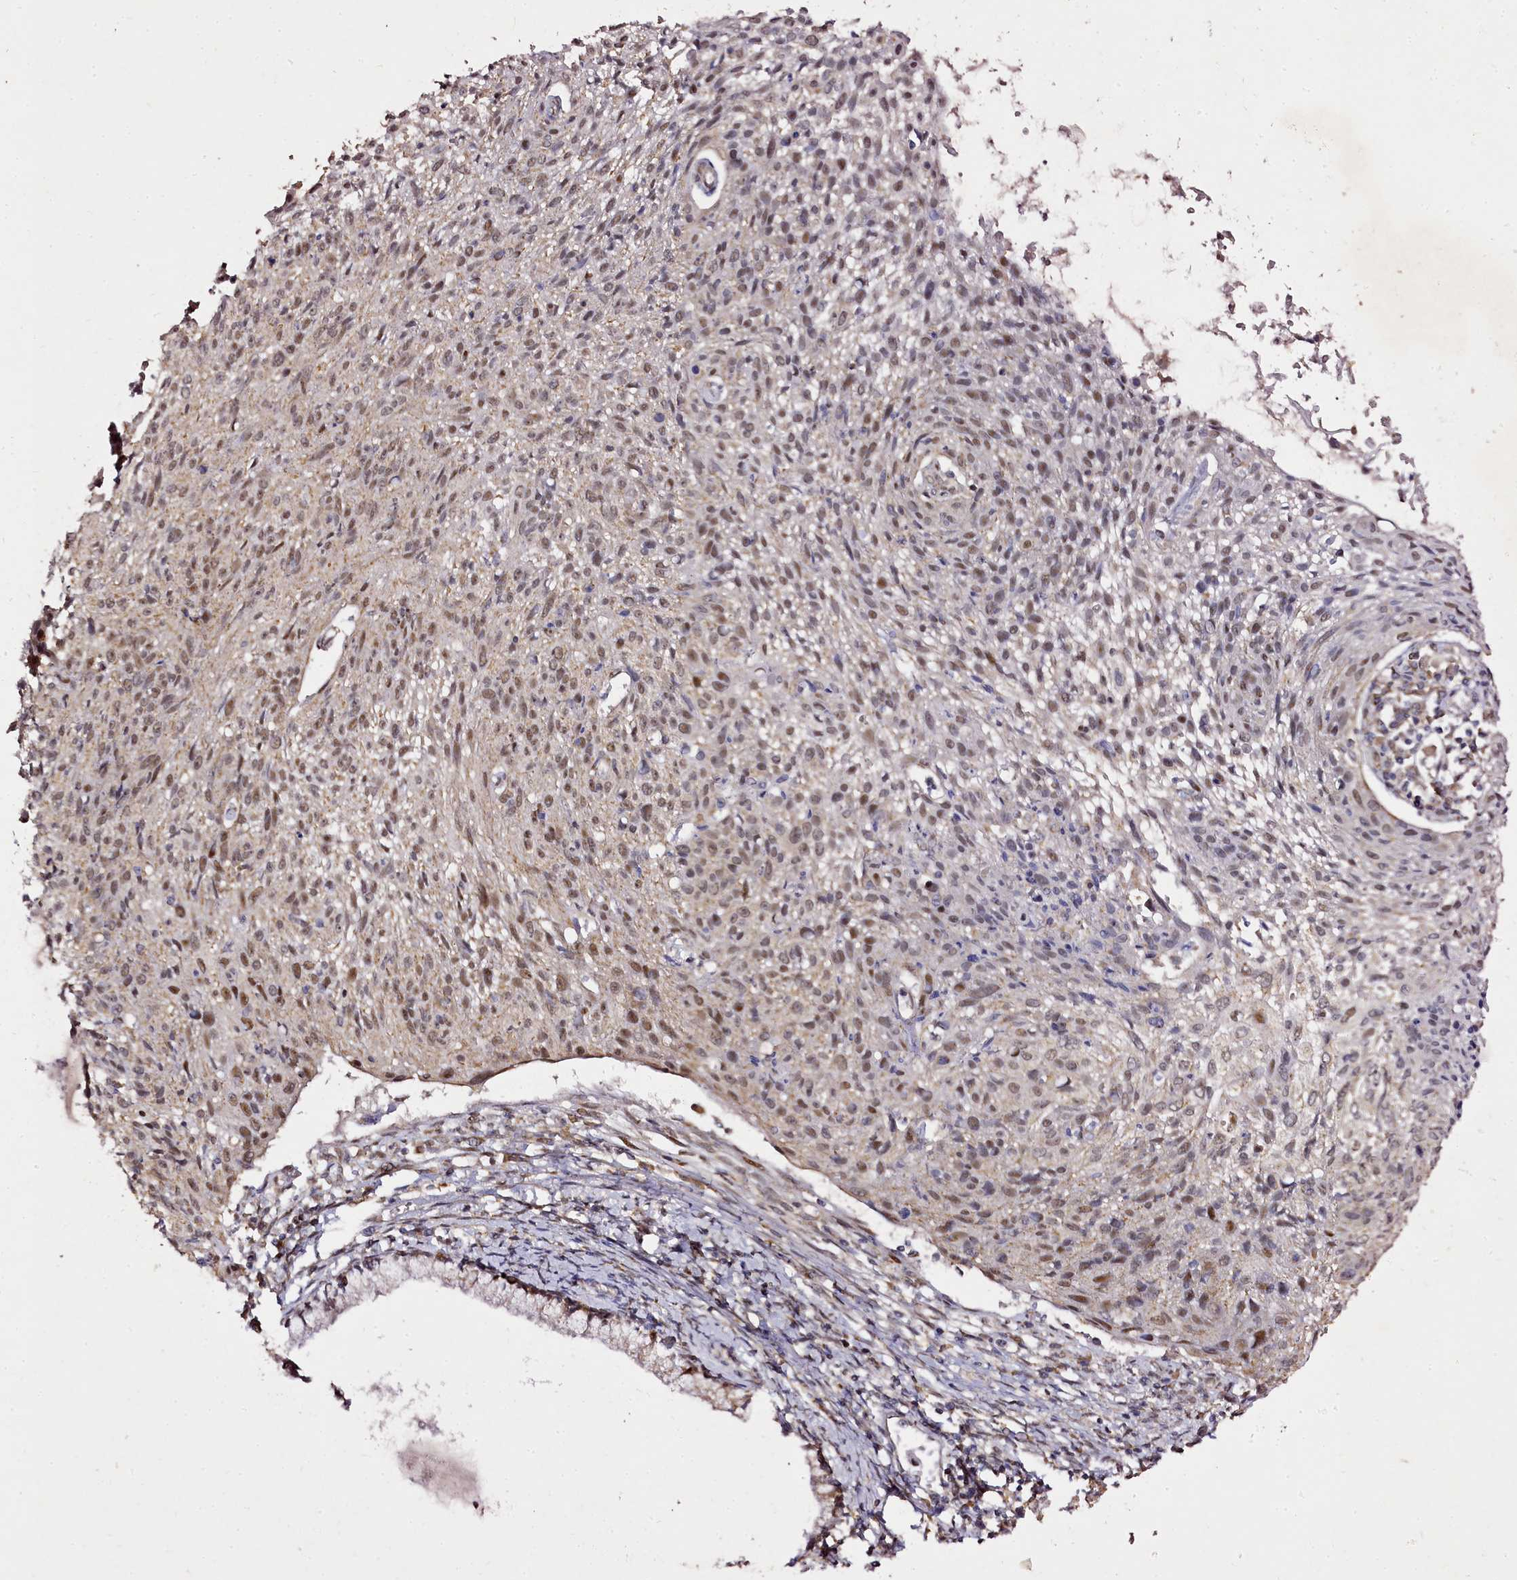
{"staining": {"intensity": "moderate", "quantity": "<25%", "location": "nuclear"}, "tissue": "cervical cancer", "cell_type": "Tumor cells", "image_type": "cancer", "snomed": [{"axis": "morphology", "description": "Squamous cell carcinoma, NOS"}, {"axis": "topography", "description": "Cervix"}], "caption": "Brown immunohistochemical staining in cervical squamous cell carcinoma demonstrates moderate nuclear expression in approximately <25% of tumor cells.", "gene": "EDIL3", "patient": {"sex": "female", "age": 51}}